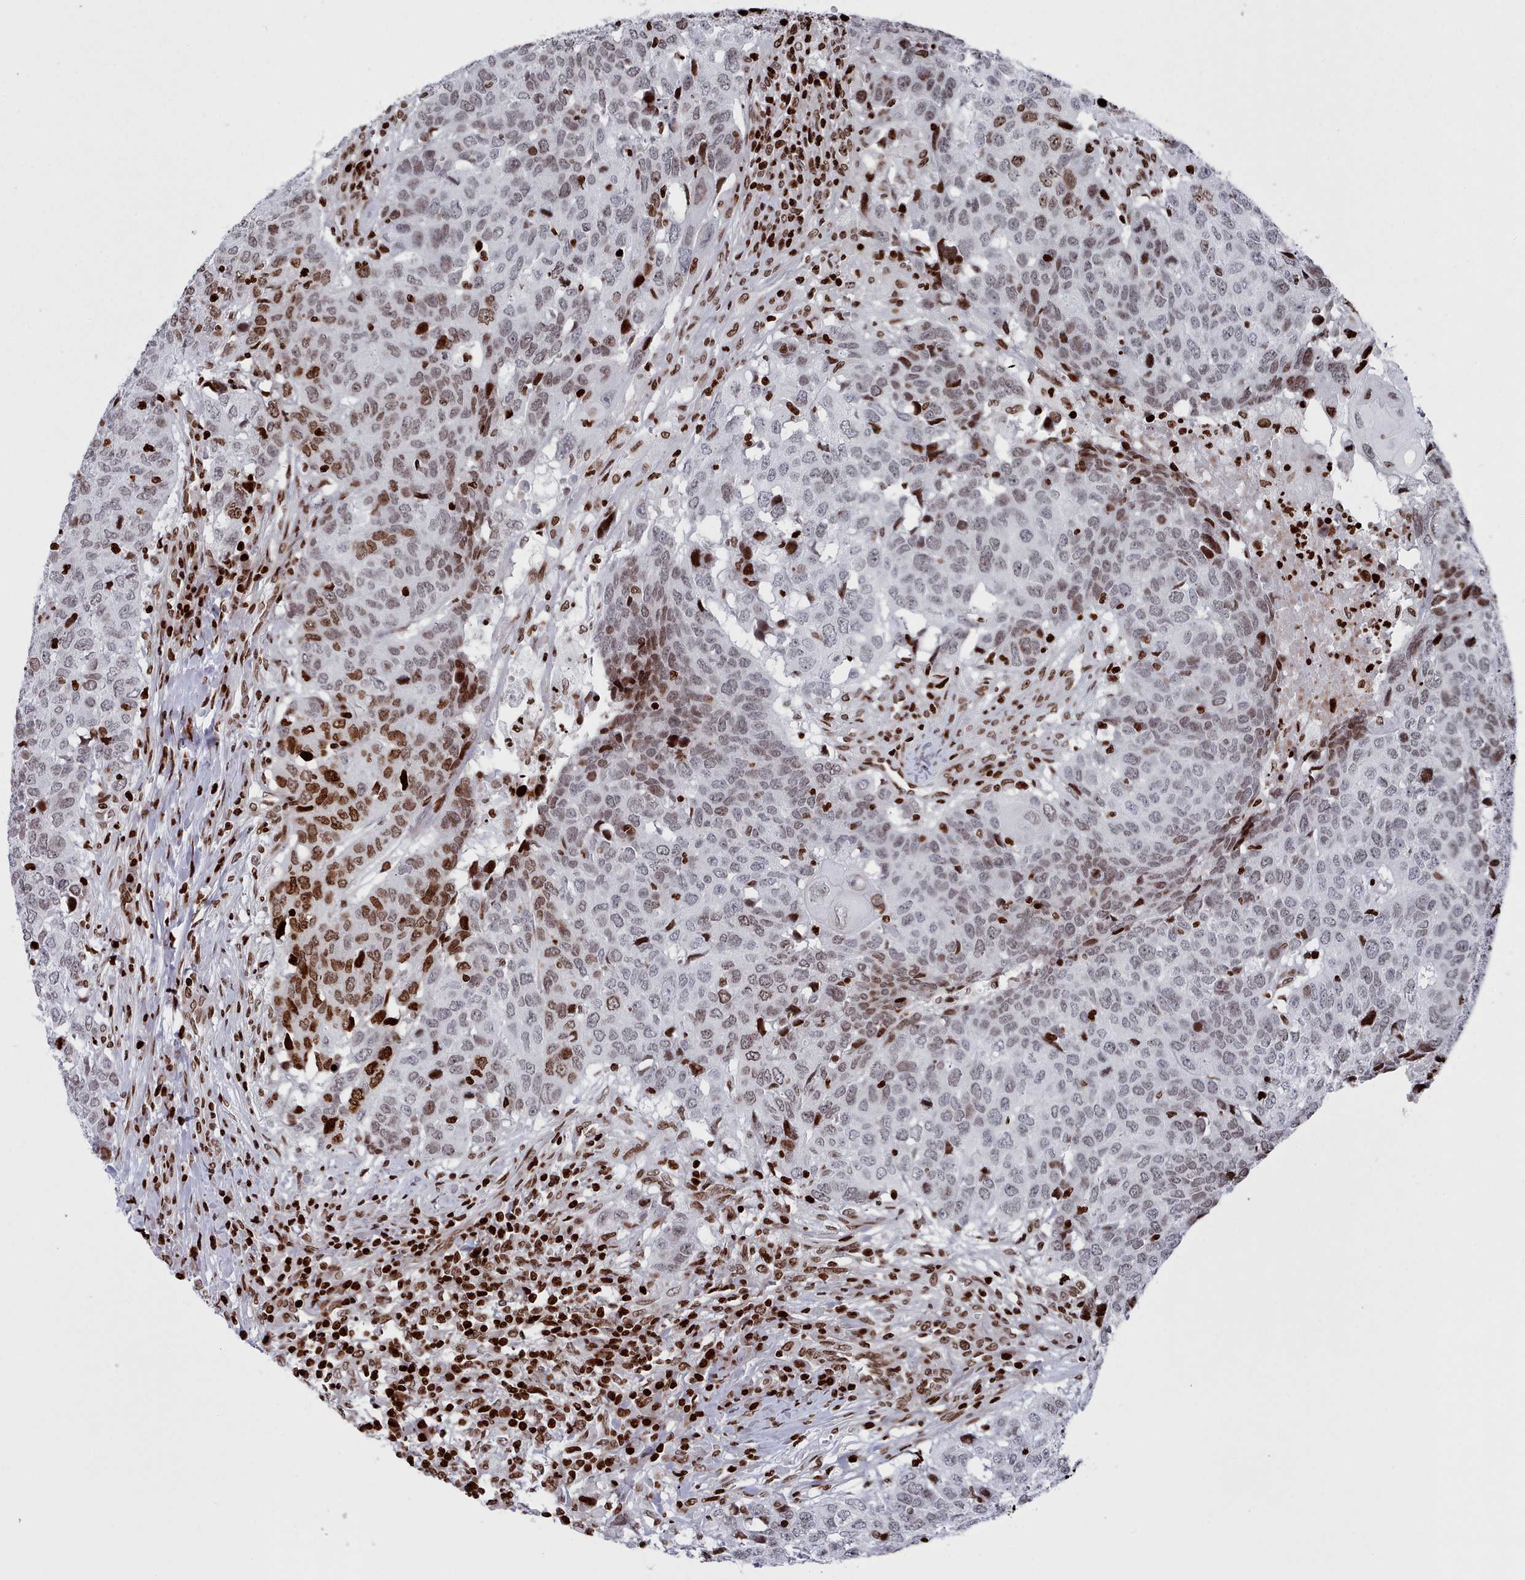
{"staining": {"intensity": "moderate", "quantity": "25%-75%", "location": "nuclear"}, "tissue": "head and neck cancer", "cell_type": "Tumor cells", "image_type": "cancer", "snomed": [{"axis": "morphology", "description": "Normal tissue, NOS"}, {"axis": "morphology", "description": "Squamous cell carcinoma, NOS"}, {"axis": "topography", "description": "Skeletal muscle"}, {"axis": "topography", "description": "Vascular tissue"}, {"axis": "topography", "description": "Peripheral nerve tissue"}, {"axis": "topography", "description": "Head-Neck"}], "caption": "Protein expression analysis of human squamous cell carcinoma (head and neck) reveals moderate nuclear staining in about 25%-75% of tumor cells.", "gene": "PCDHB12", "patient": {"sex": "male", "age": 66}}